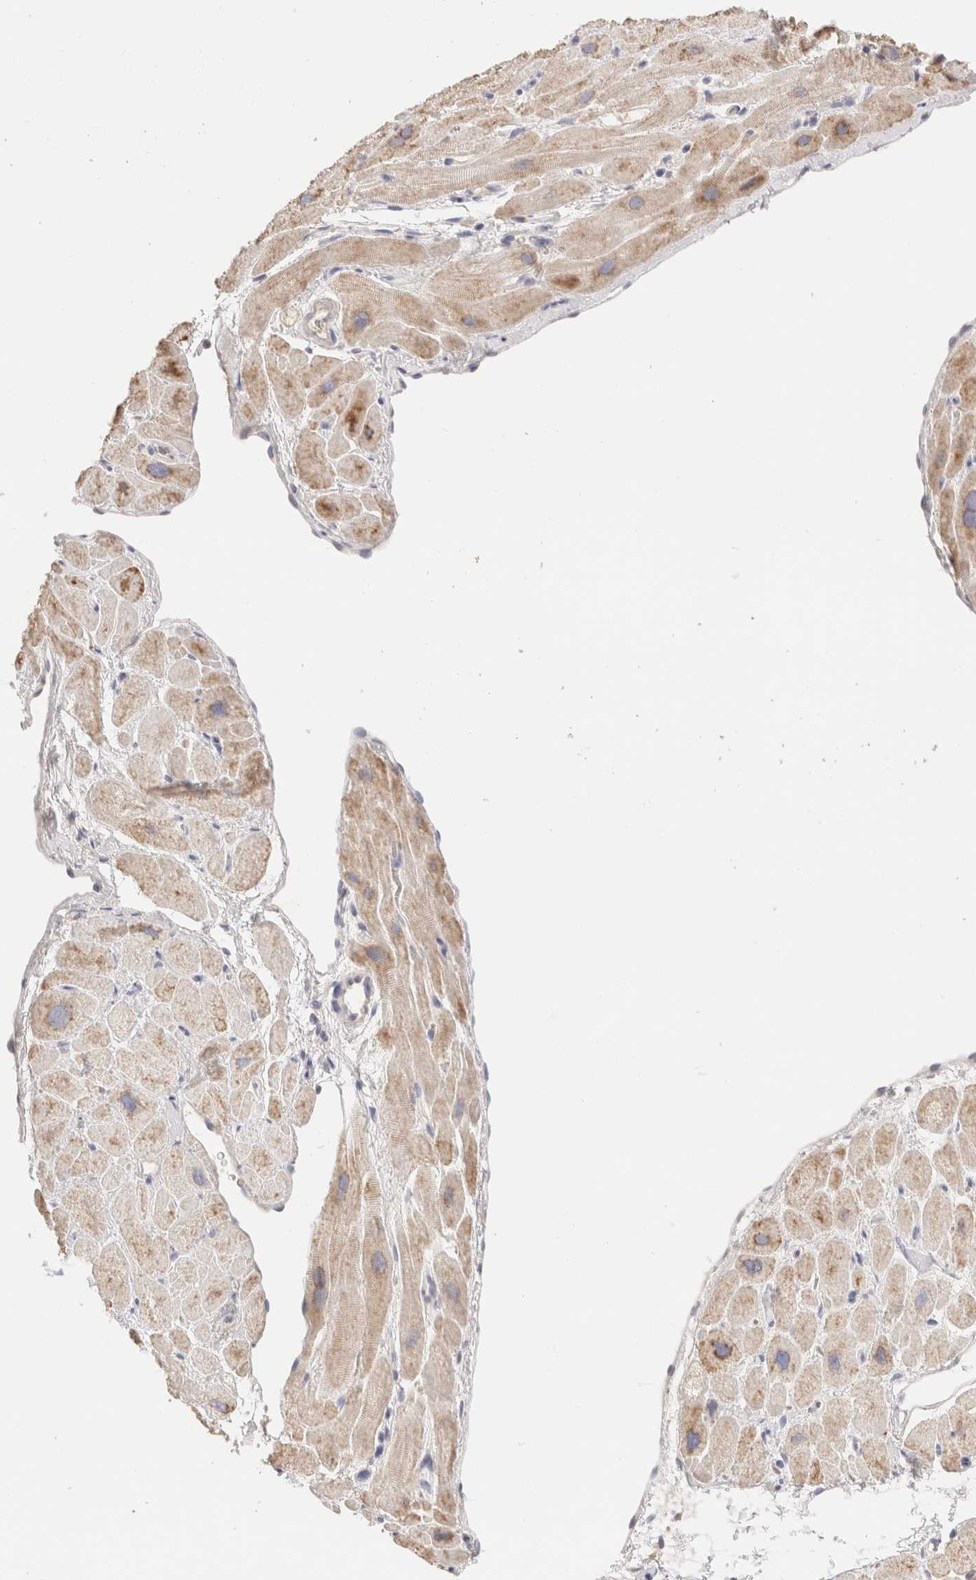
{"staining": {"intensity": "moderate", "quantity": "<25%", "location": "cytoplasmic/membranous"}, "tissue": "heart muscle", "cell_type": "Cardiomyocytes", "image_type": "normal", "snomed": [{"axis": "morphology", "description": "Normal tissue, NOS"}, {"axis": "topography", "description": "Heart"}], "caption": "Normal heart muscle shows moderate cytoplasmic/membranous positivity in about <25% of cardiomyocytes.", "gene": "SCGB2A2", "patient": {"sex": "male", "age": 49}}